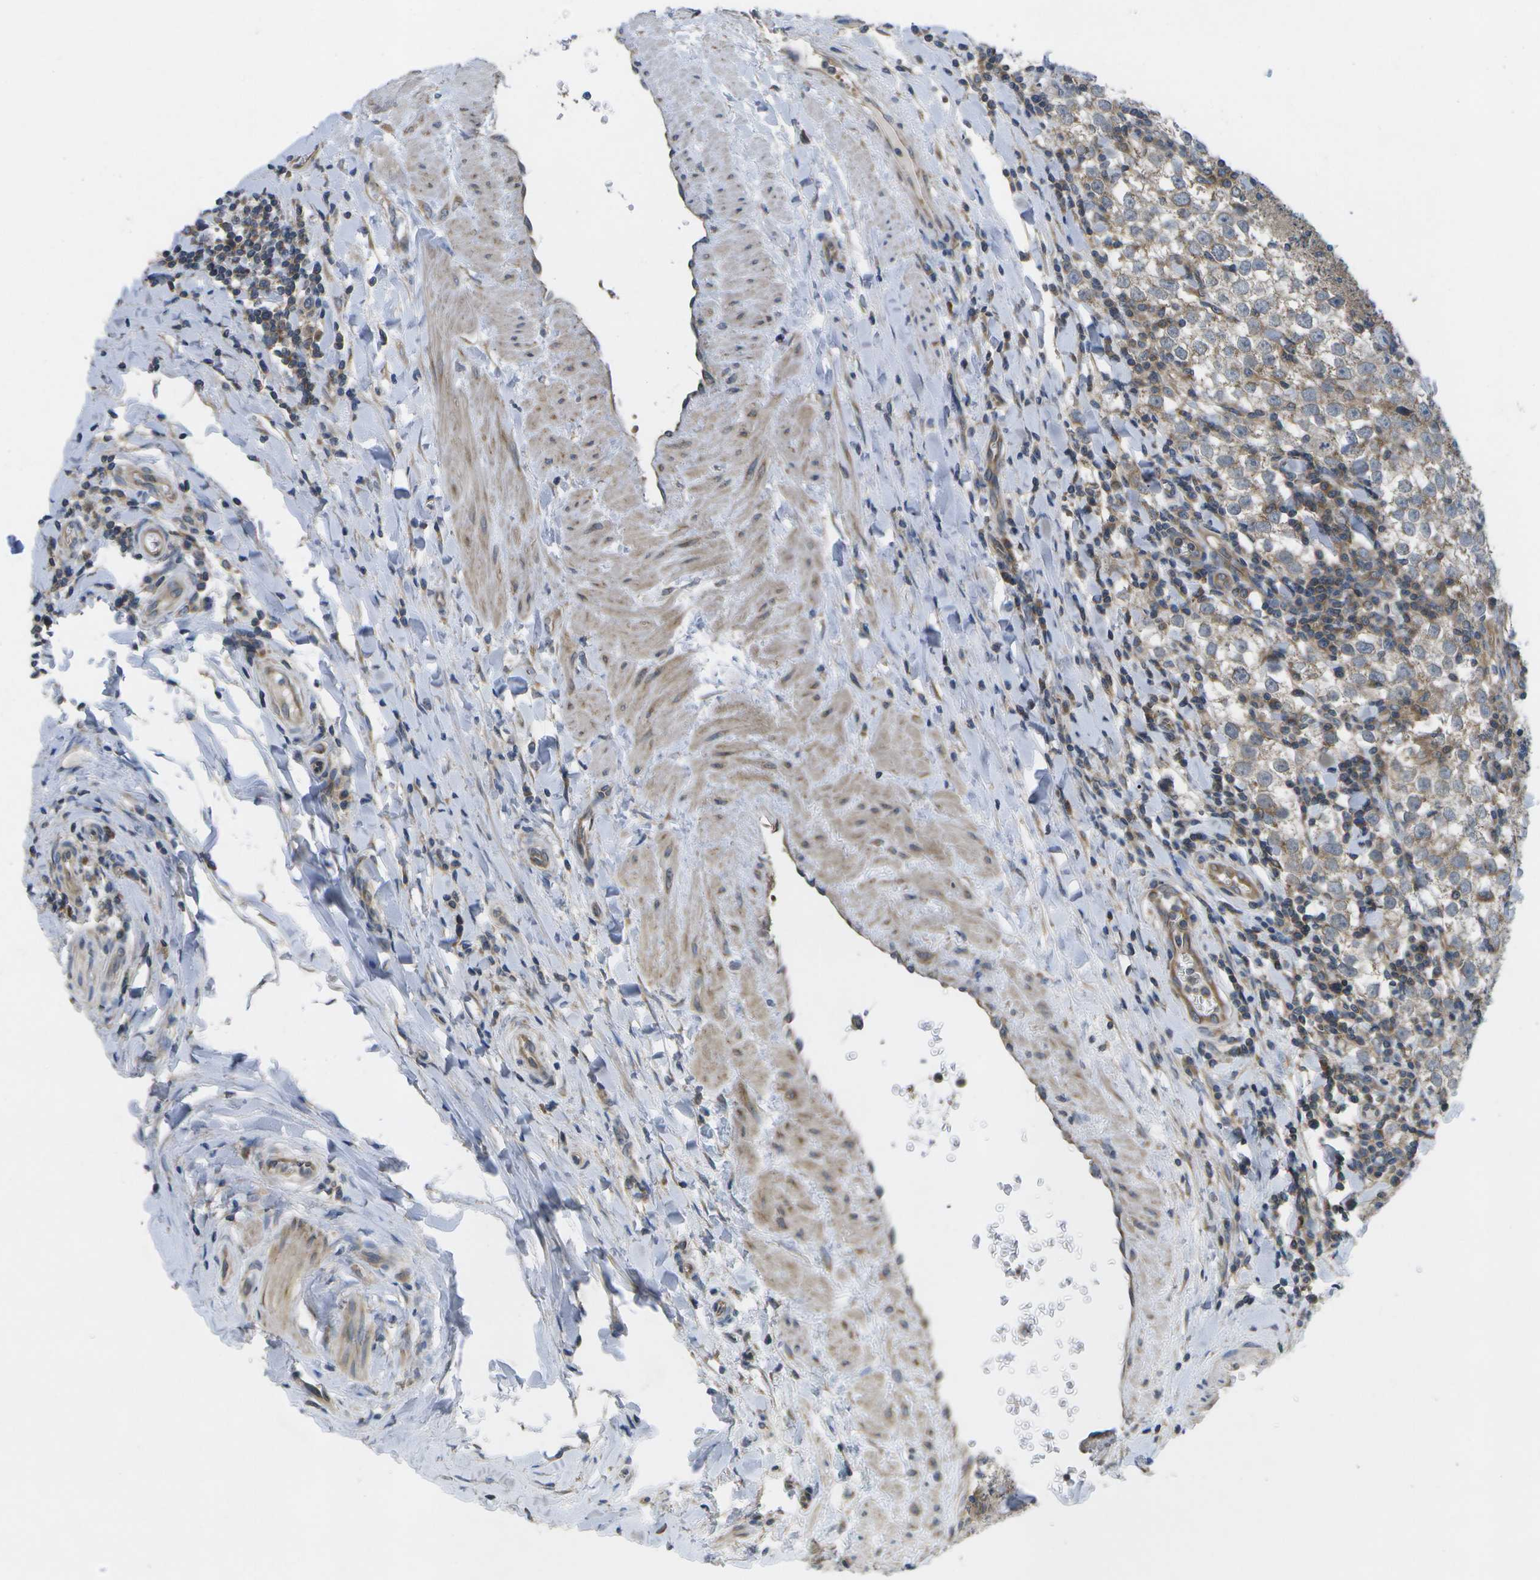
{"staining": {"intensity": "weak", "quantity": ">75%", "location": "cytoplasmic/membranous"}, "tissue": "testis cancer", "cell_type": "Tumor cells", "image_type": "cancer", "snomed": [{"axis": "morphology", "description": "Seminoma, NOS"}, {"axis": "morphology", "description": "Carcinoma, Embryonal, NOS"}, {"axis": "topography", "description": "Testis"}], "caption": "The immunohistochemical stain highlights weak cytoplasmic/membranous expression in tumor cells of testis cancer (seminoma) tissue.", "gene": "DPM3", "patient": {"sex": "male", "age": 36}}